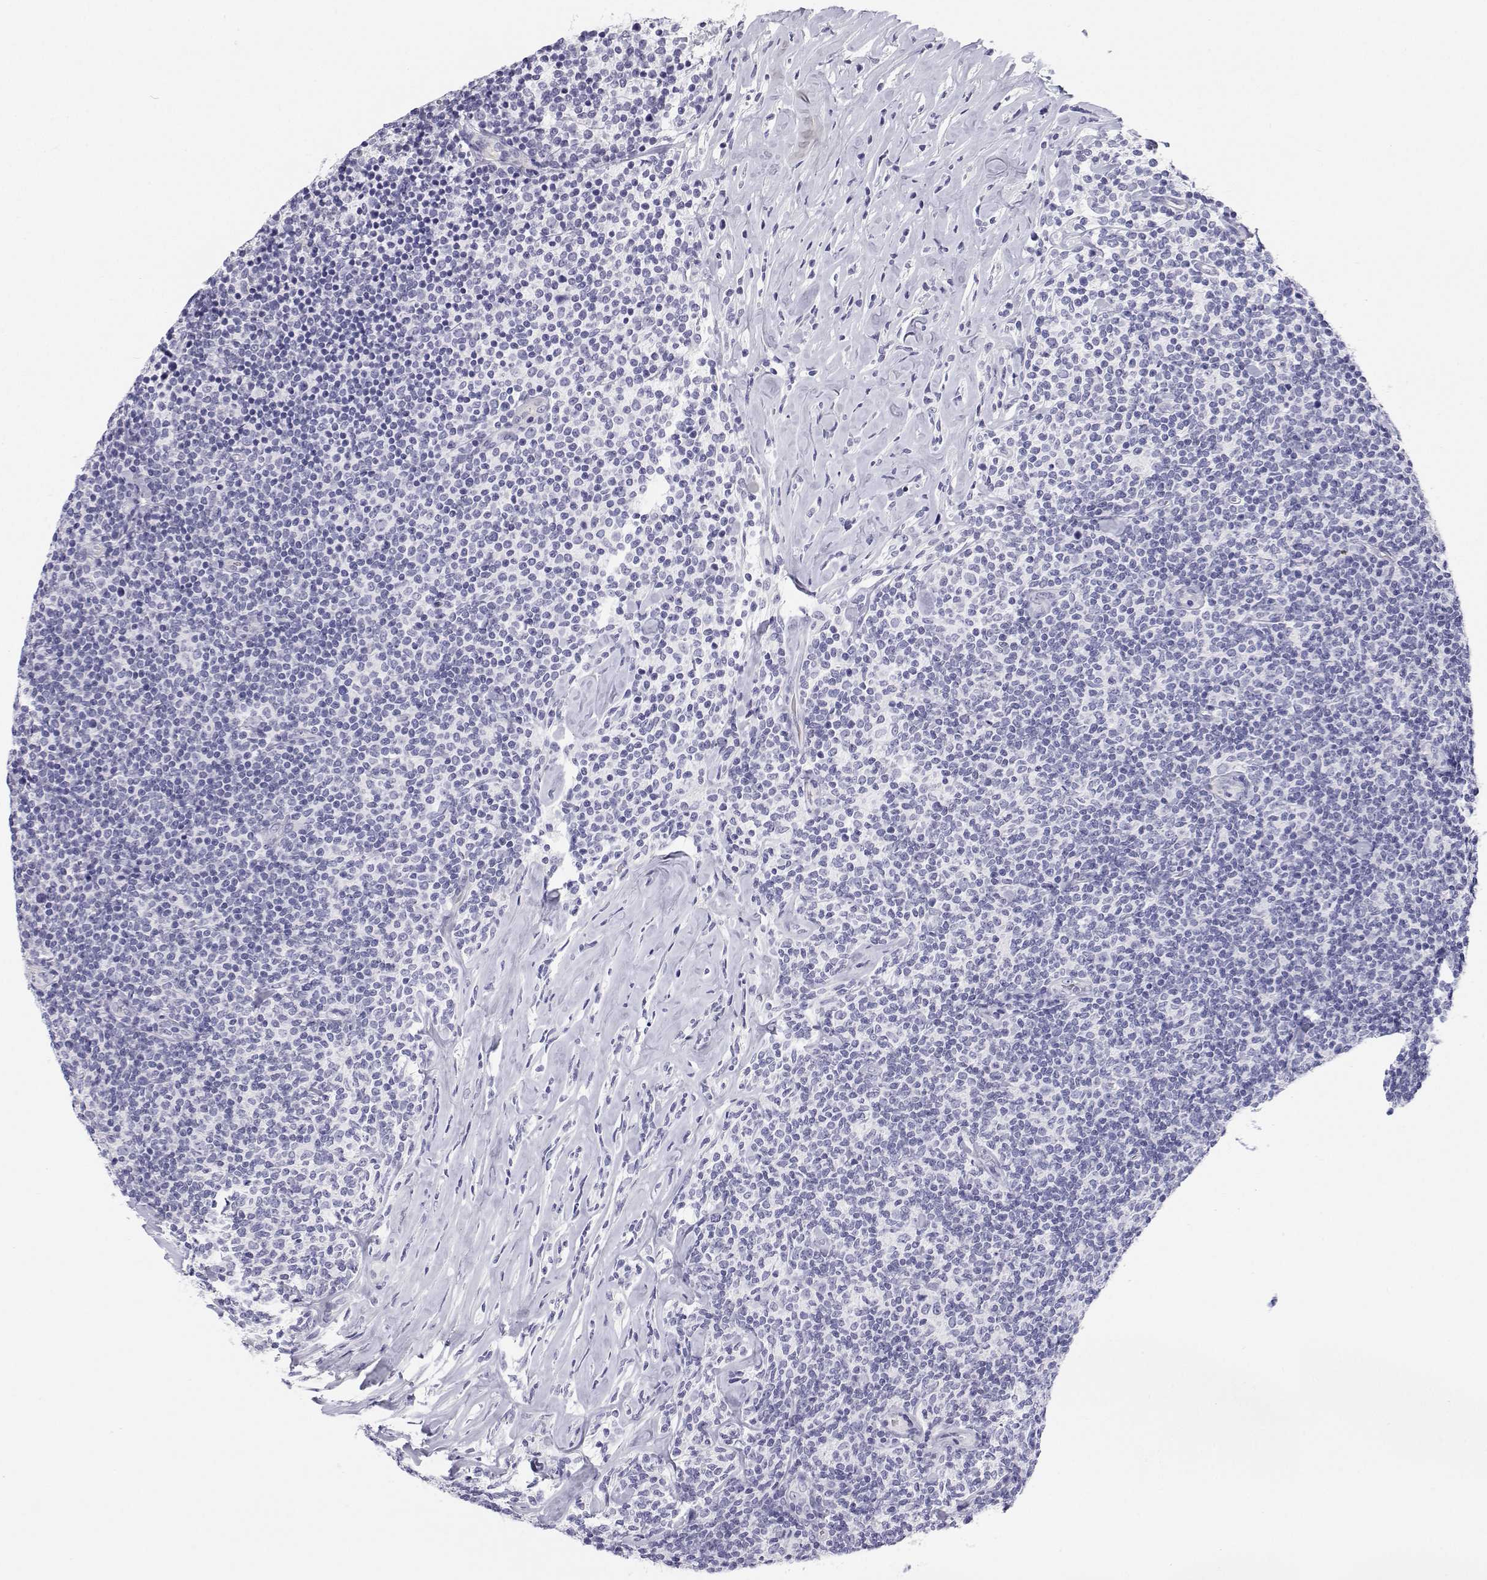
{"staining": {"intensity": "negative", "quantity": "none", "location": "none"}, "tissue": "lymphoma", "cell_type": "Tumor cells", "image_type": "cancer", "snomed": [{"axis": "morphology", "description": "Malignant lymphoma, non-Hodgkin's type, Low grade"}, {"axis": "topography", "description": "Lymph node"}], "caption": "Tumor cells are negative for protein expression in human lymphoma.", "gene": "BHMT", "patient": {"sex": "female", "age": 56}}